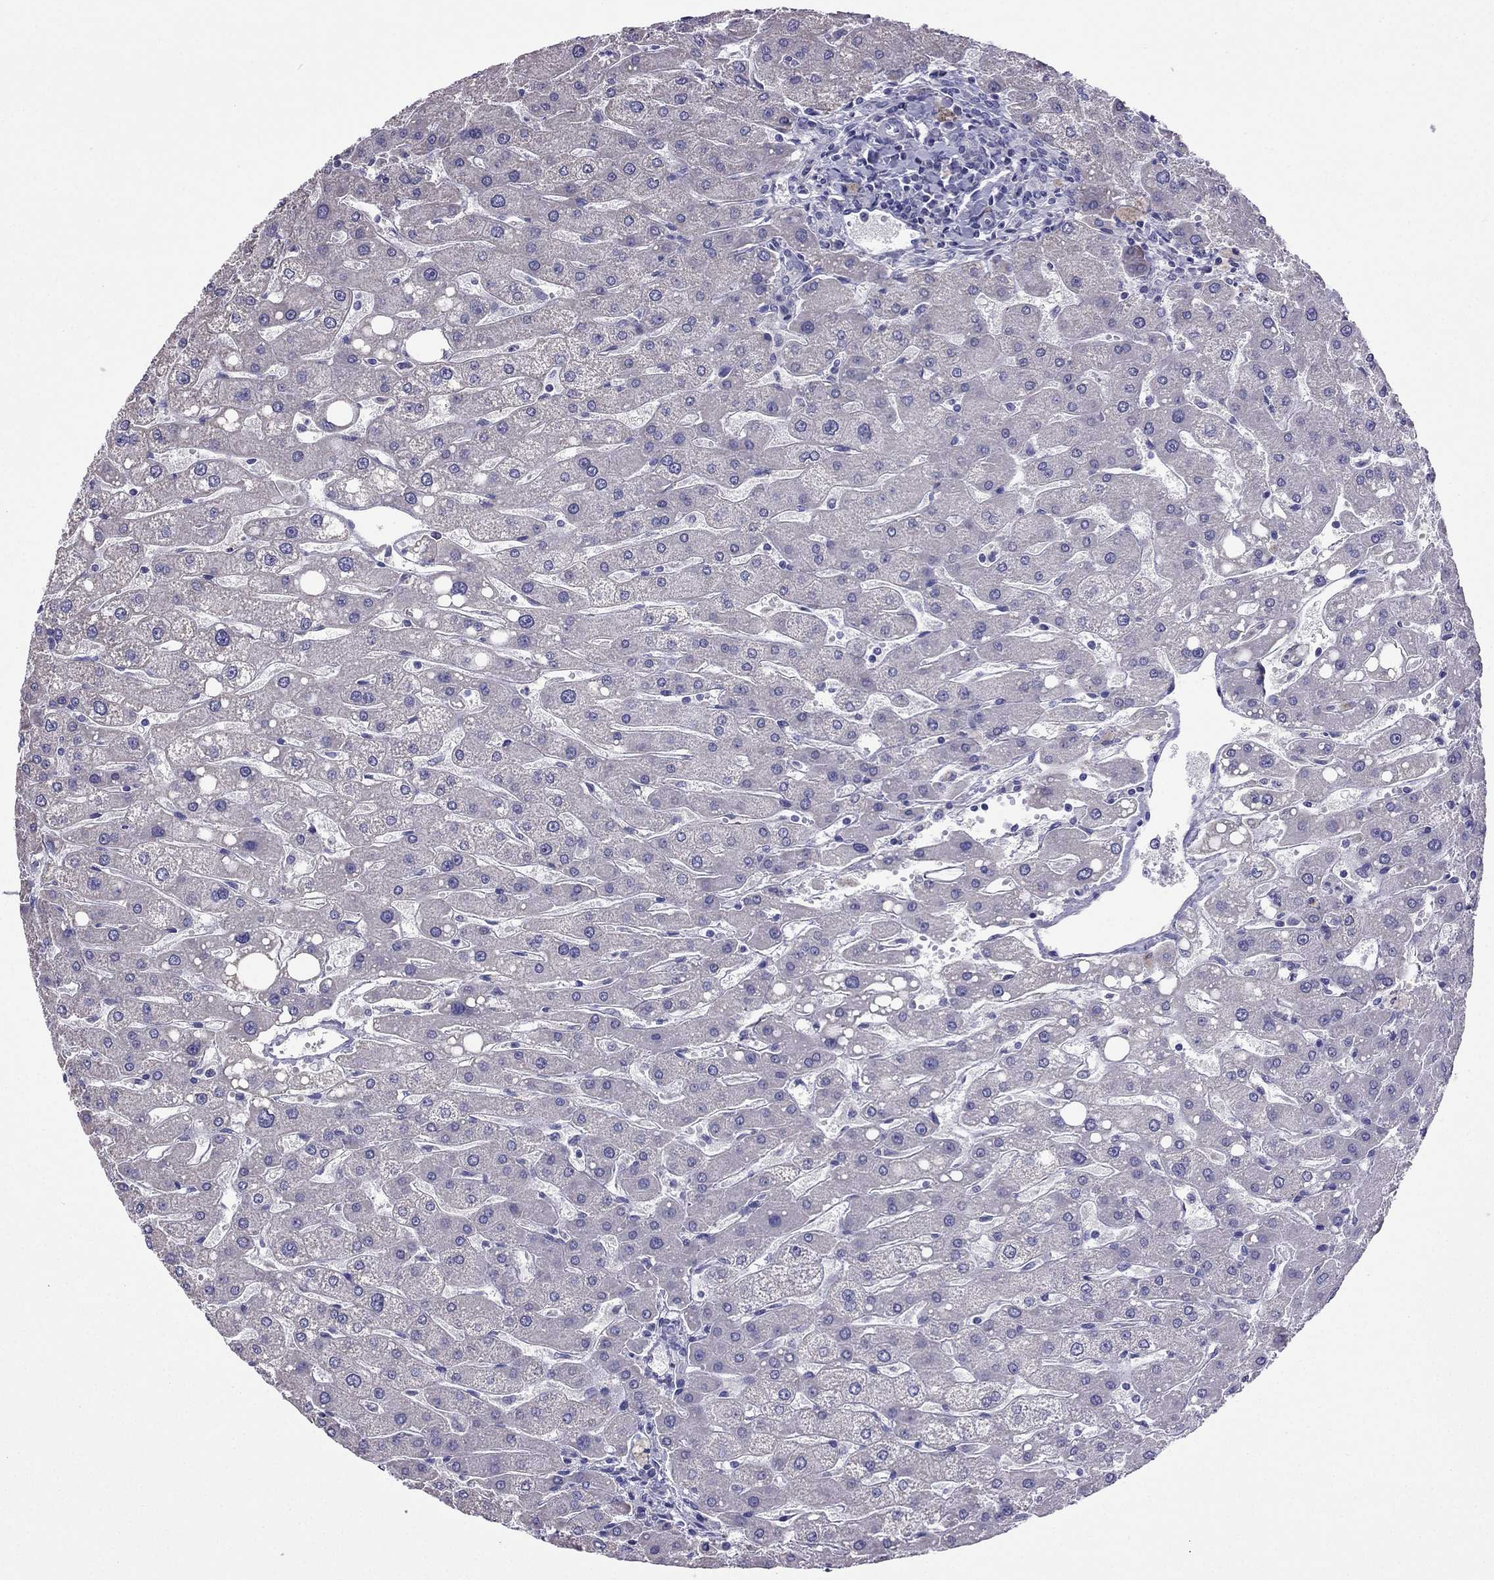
{"staining": {"intensity": "negative", "quantity": "none", "location": "none"}, "tissue": "liver", "cell_type": "Cholangiocytes", "image_type": "normal", "snomed": [{"axis": "morphology", "description": "Normal tissue, NOS"}, {"axis": "topography", "description": "Liver"}], "caption": "Liver stained for a protein using immunohistochemistry (IHC) exhibits no expression cholangiocytes.", "gene": "DSC1", "patient": {"sex": "male", "age": 67}}